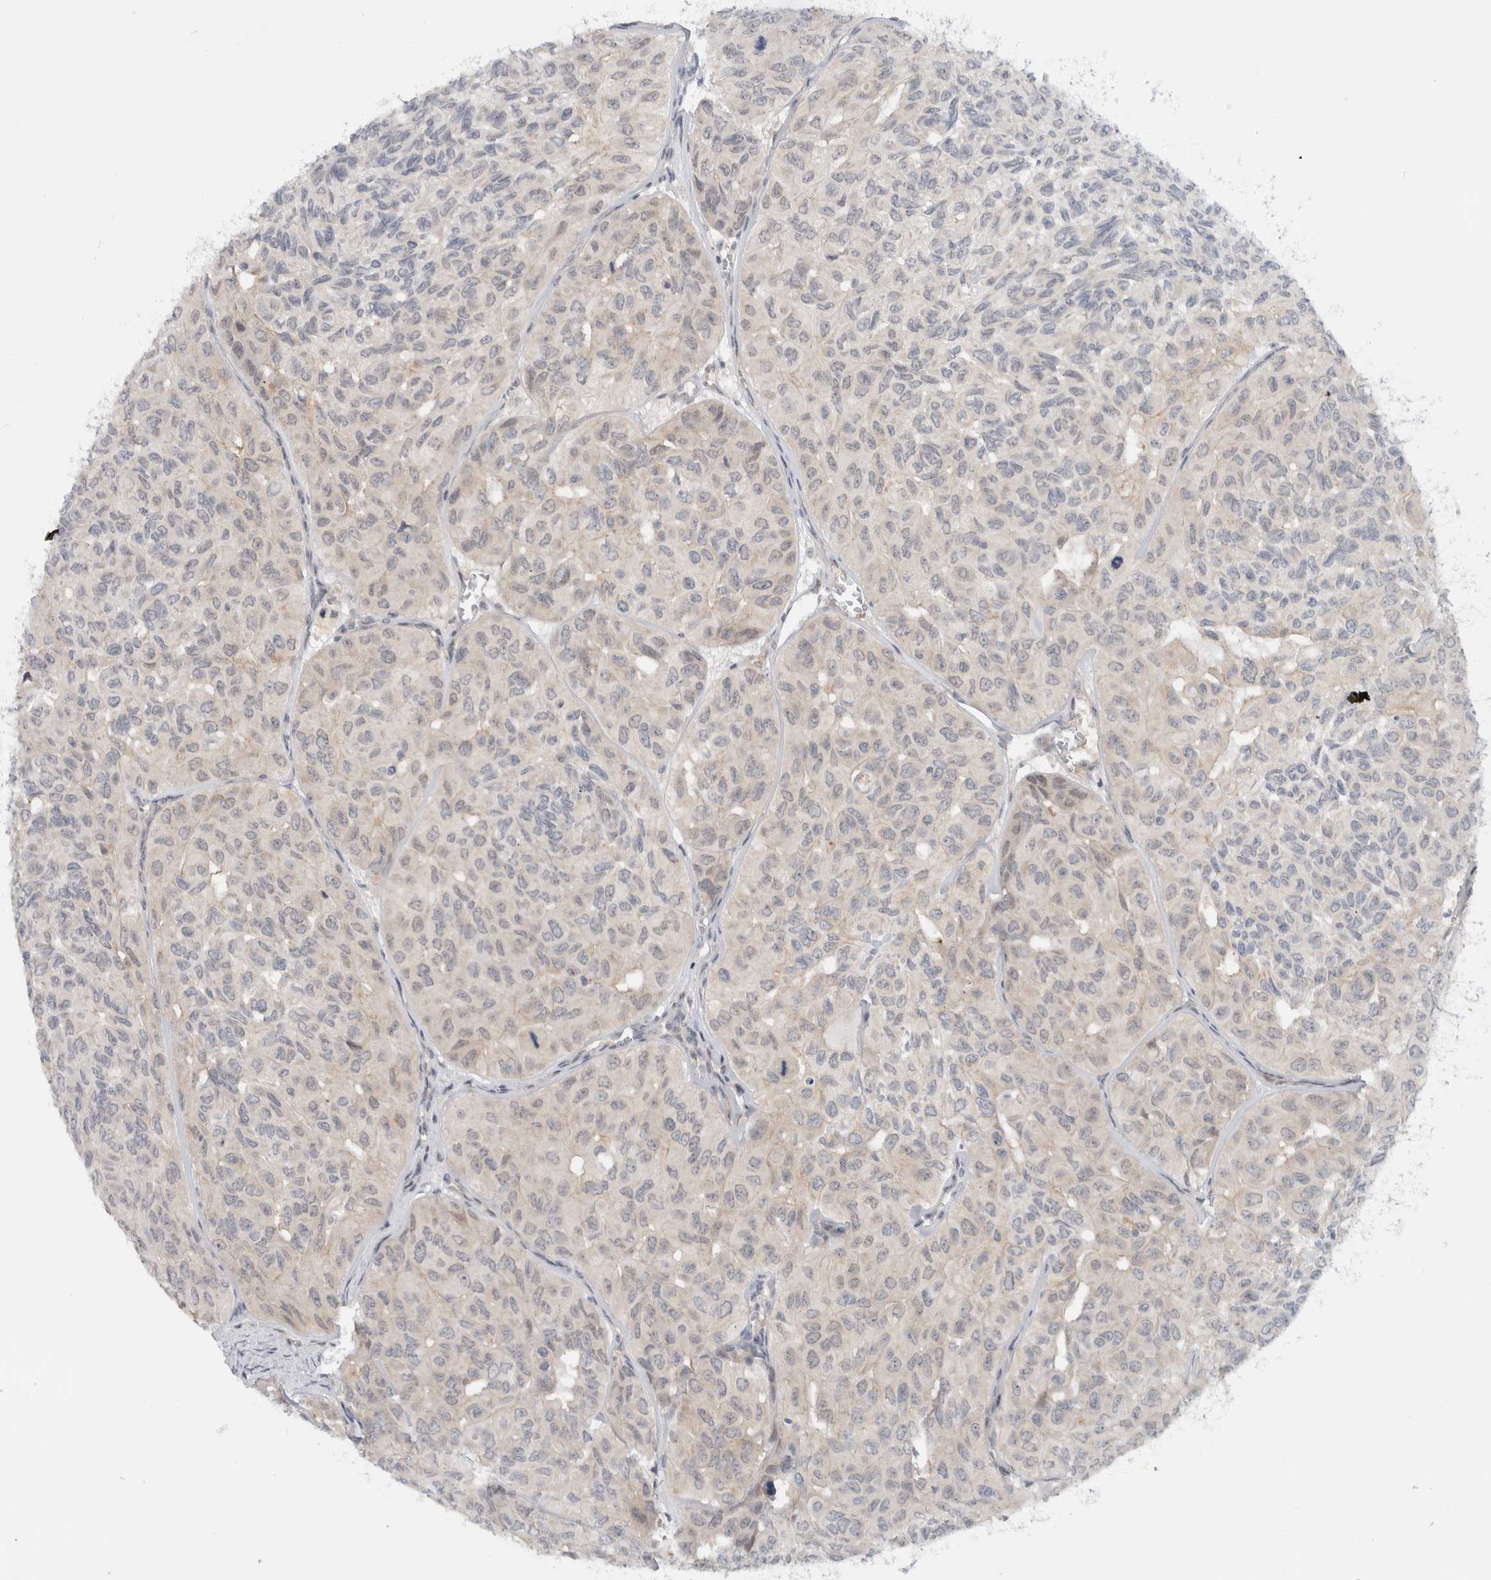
{"staining": {"intensity": "weak", "quantity": "<25%", "location": "nuclear"}, "tissue": "head and neck cancer", "cell_type": "Tumor cells", "image_type": "cancer", "snomed": [{"axis": "morphology", "description": "Adenocarcinoma, NOS"}, {"axis": "topography", "description": "Salivary gland, NOS"}, {"axis": "topography", "description": "Head-Neck"}], "caption": "An IHC photomicrograph of head and neck cancer is shown. There is no staining in tumor cells of head and neck cancer.", "gene": "NCR3LG1", "patient": {"sex": "female", "age": 76}}